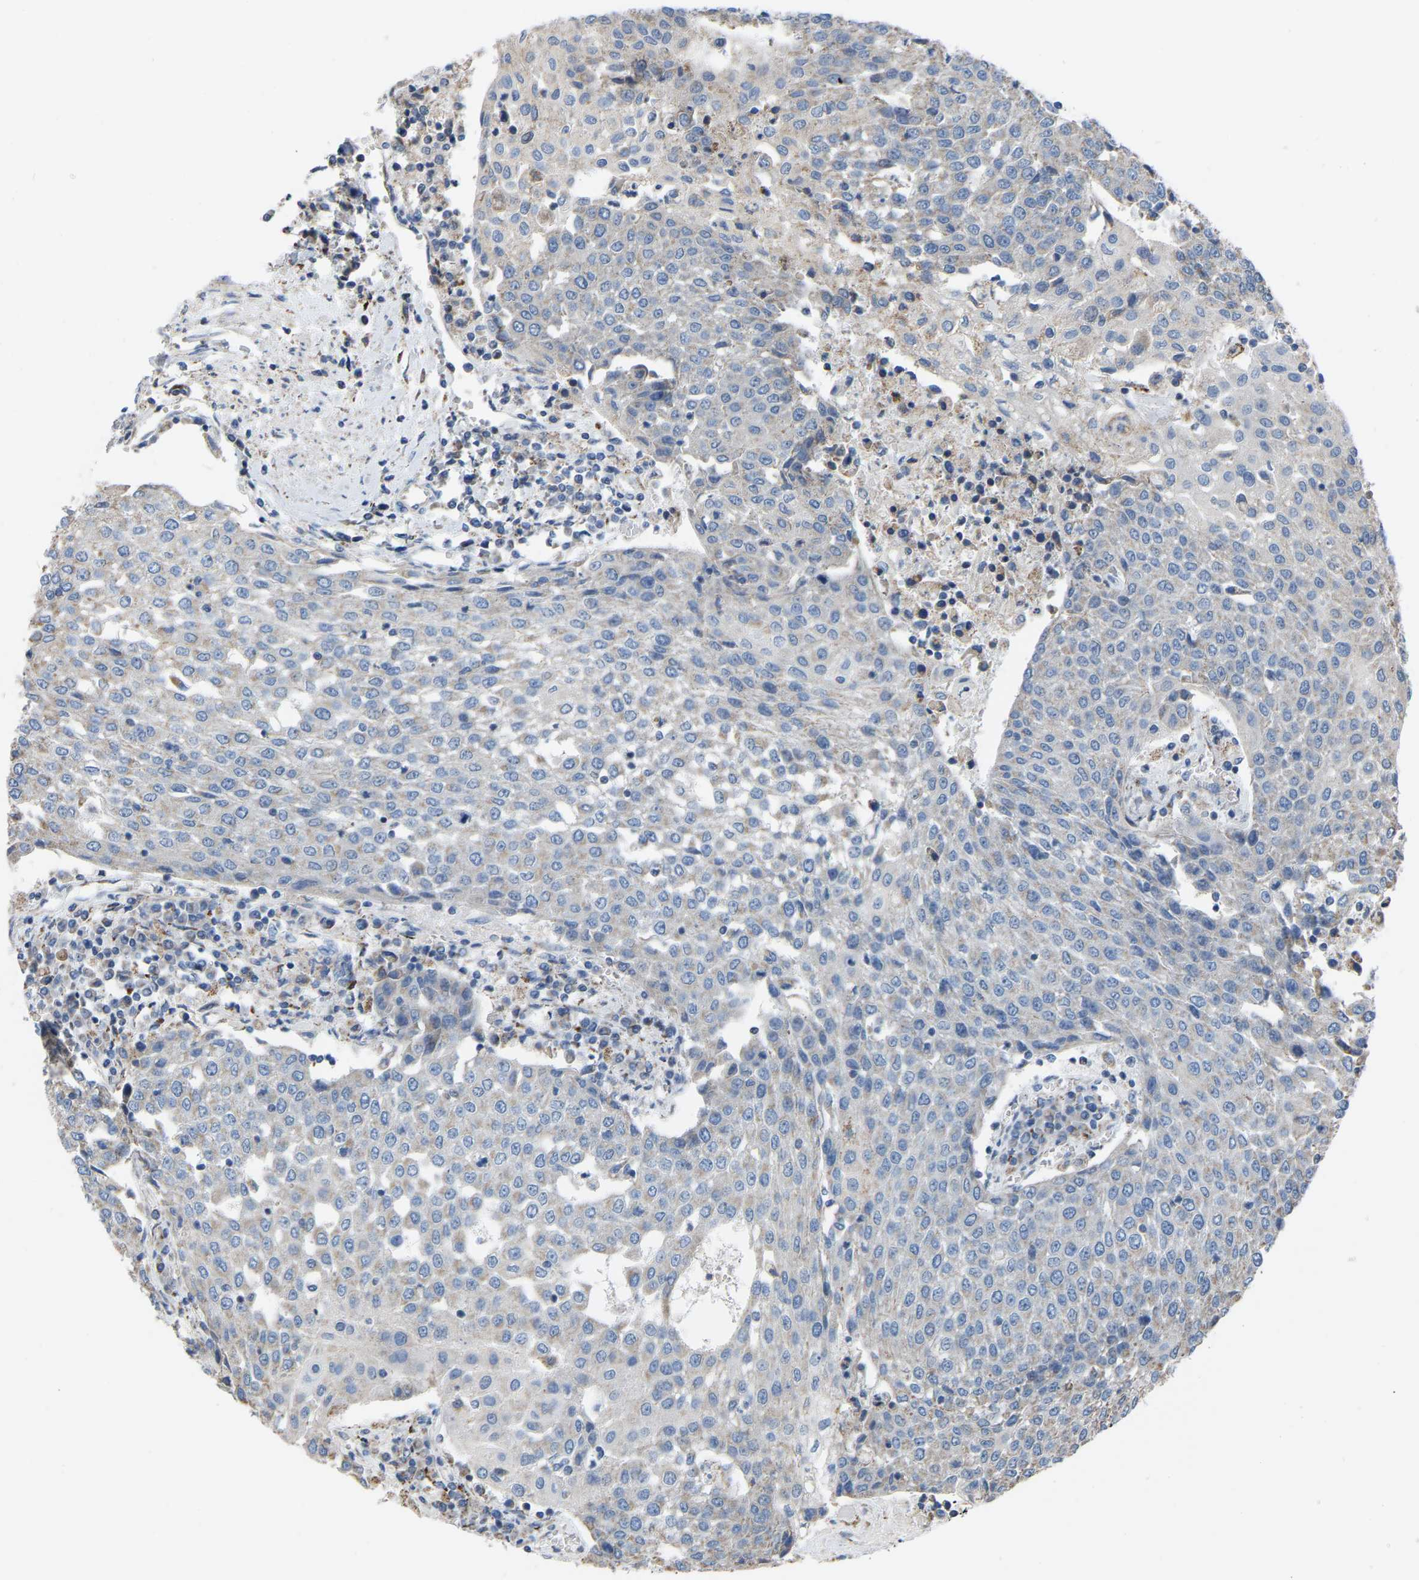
{"staining": {"intensity": "negative", "quantity": "none", "location": "none"}, "tissue": "urothelial cancer", "cell_type": "Tumor cells", "image_type": "cancer", "snomed": [{"axis": "morphology", "description": "Urothelial carcinoma, High grade"}, {"axis": "topography", "description": "Urinary bladder"}], "caption": "A photomicrograph of human high-grade urothelial carcinoma is negative for staining in tumor cells.", "gene": "BCL10", "patient": {"sex": "female", "age": 85}}